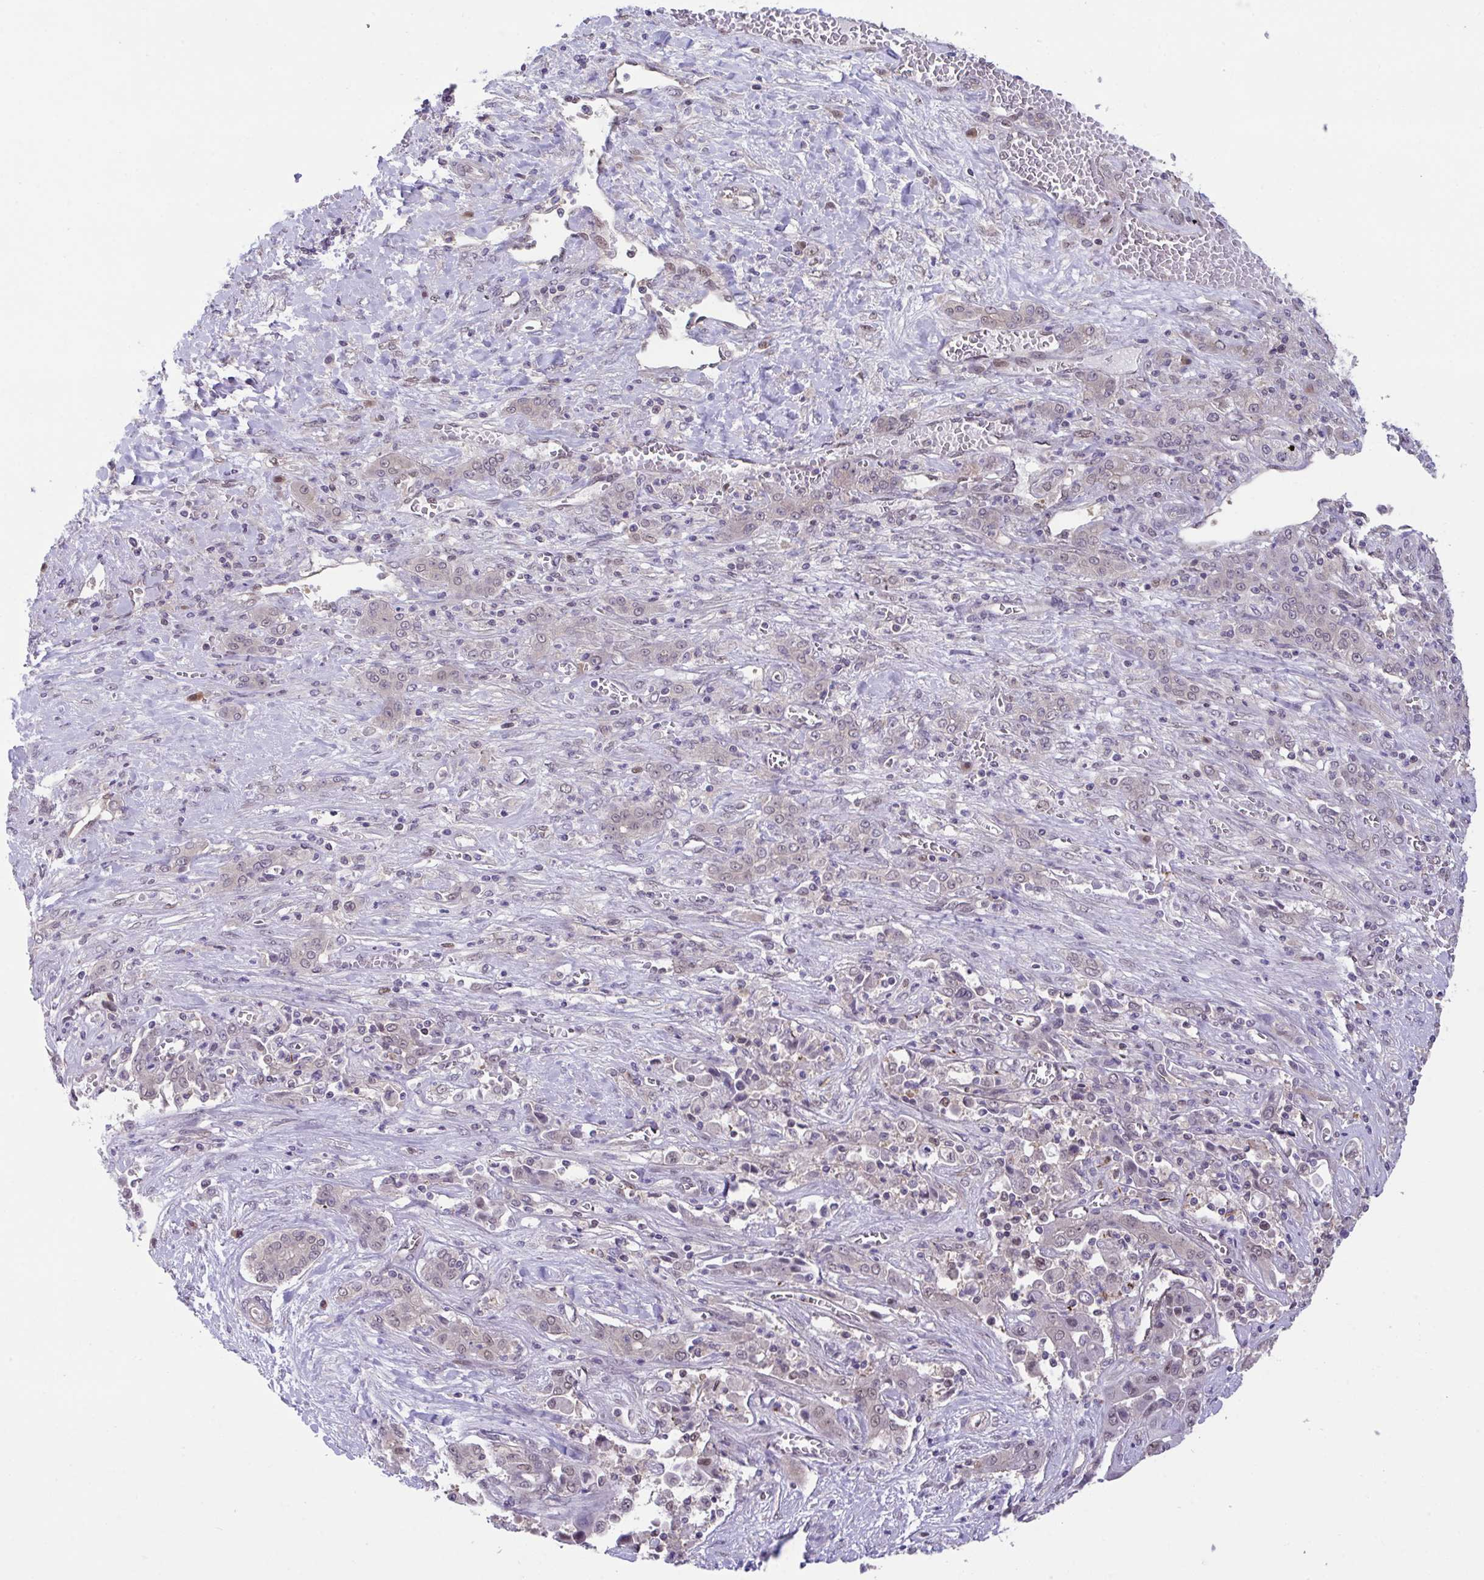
{"staining": {"intensity": "weak", "quantity": ">75%", "location": "nuclear"}, "tissue": "liver cancer", "cell_type": "Tumor cells", "image_type": "cancer", "snomed": [{"axis": "morphology", "description": "Cholangiocarcinoma"}, {"axis": "topography", "description": "Liver"}], "caption": "There is low levels of weak nuclear staining in tumor cells of liver cancer (cholangiocarcinoma), as demonstrated by immunohistochemical staining (brown color).", "gene": "ZNF444", "patient": {"sex": "female", "age": 52}}